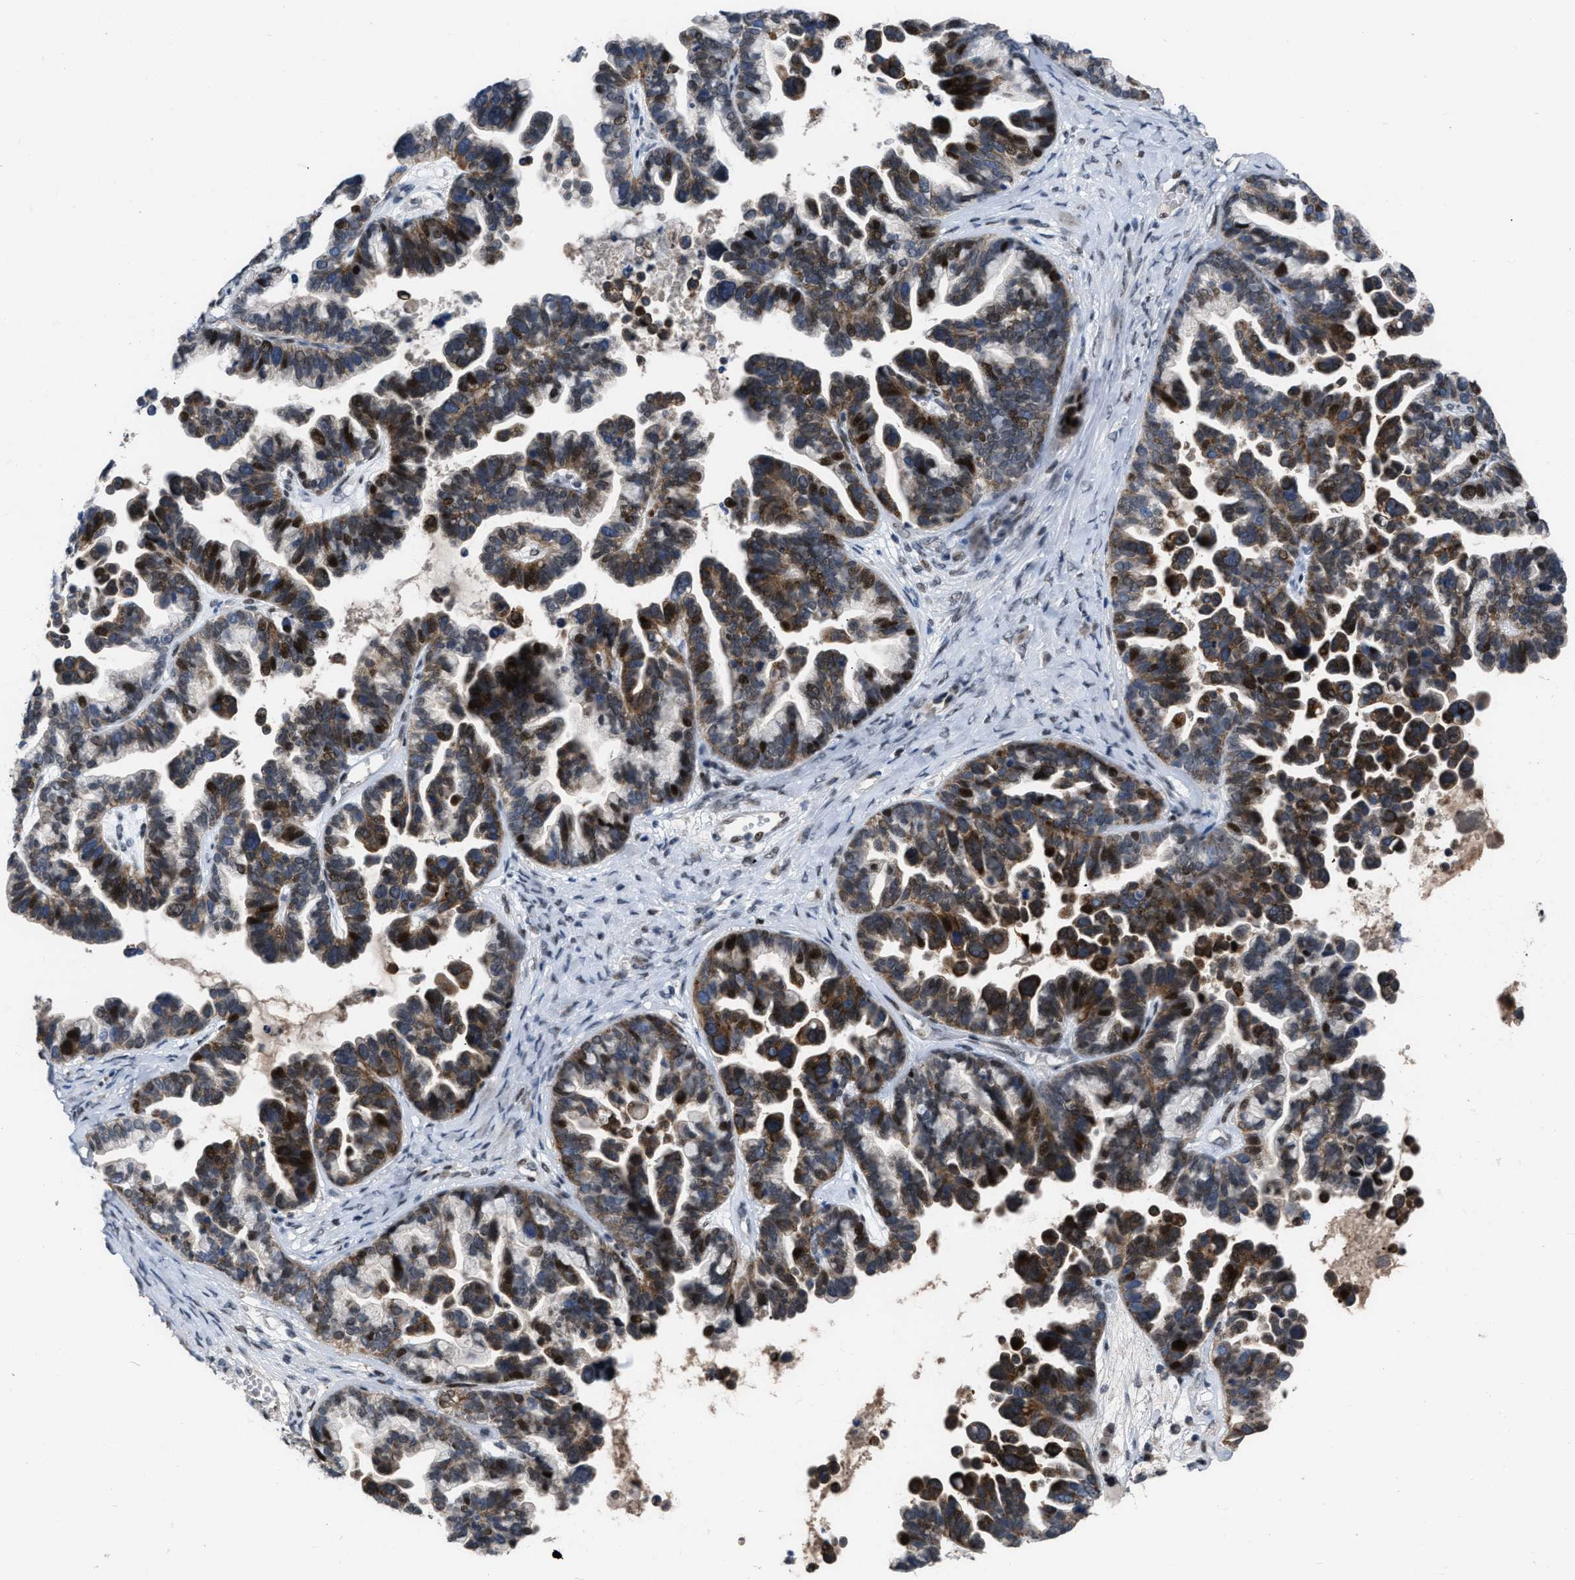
{"staining": {"intensity": "moderate", "quantity": ">75%", "location": "cytoplasmic/membranous,nuclear"}, "tissue": "ovarian cancer", "cell_type": "Tumor cells", "image_type": "cancer", "snomed": [{"axis": "morphology", "description": "Cystadenocarcinoma, serous, NOS"}, {"axis": "topography", "description": "Ovary"}], "caption": "Ovarian cancer stained with a protein marker demonstrates moderate staining in tumor cells.", "gene": "SETDB1", "patient": {"sex": "female", "age": 56}}